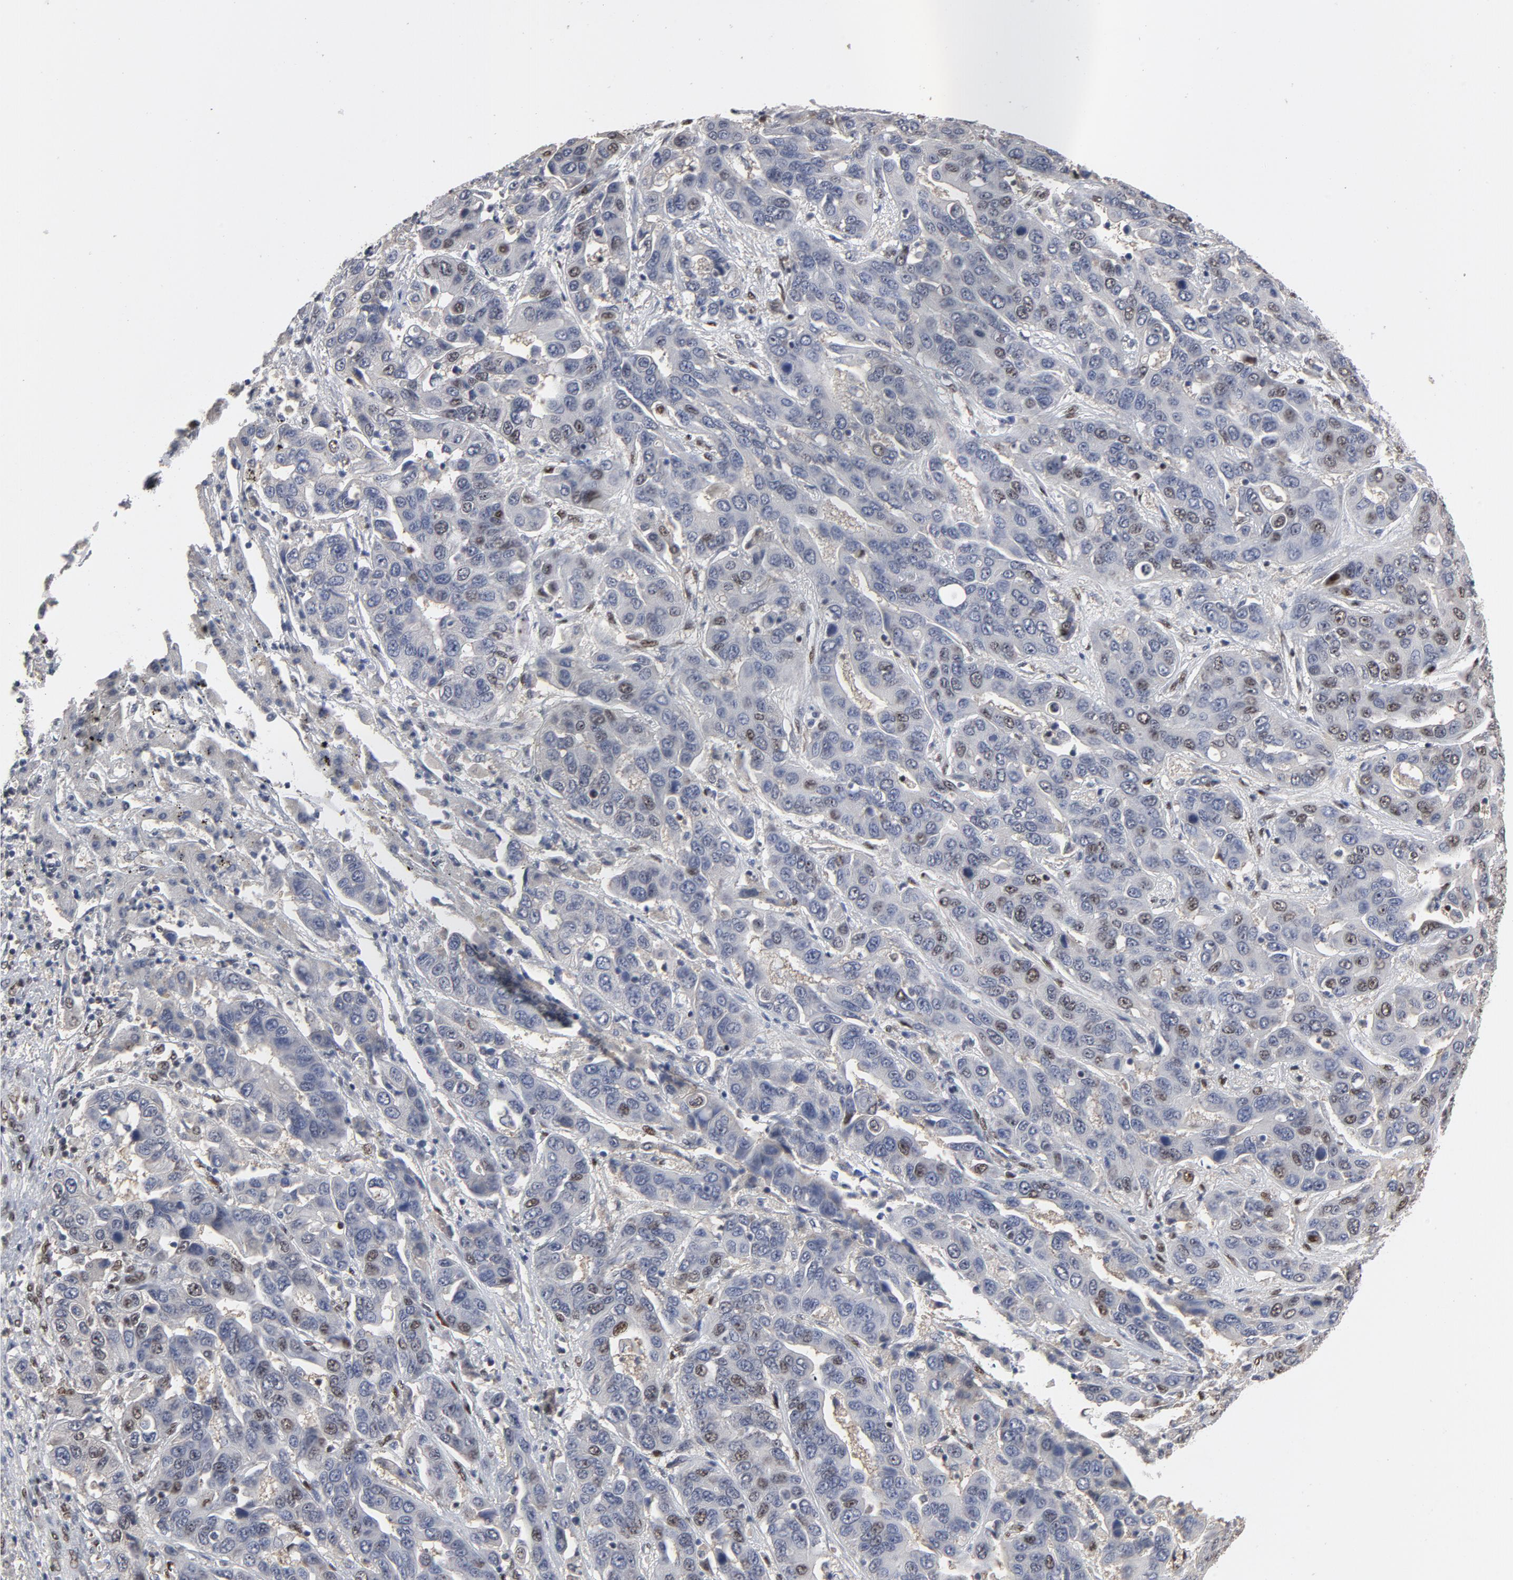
{"staining": {"intensity": "weak", "quantity": "25%-75%", "location": "nuclear"}, "tissue": "liver cancer", "cell_type": "Tumor cells", "image_type": "cancer", "snomed": [{"axis": "morphology", "description": "Cholangiocarcinoma"}, {"axis": "topography", "description": "Liver"}], "caption": "This micrograph reveals immunohistochemistry staining of human liver cholangiocarcinoma, with low weak nuclear staining in approximately 25%-75% of tumor cells.", "gene": "TP53RK", "patient": {"sex": "female", "age": 52}}